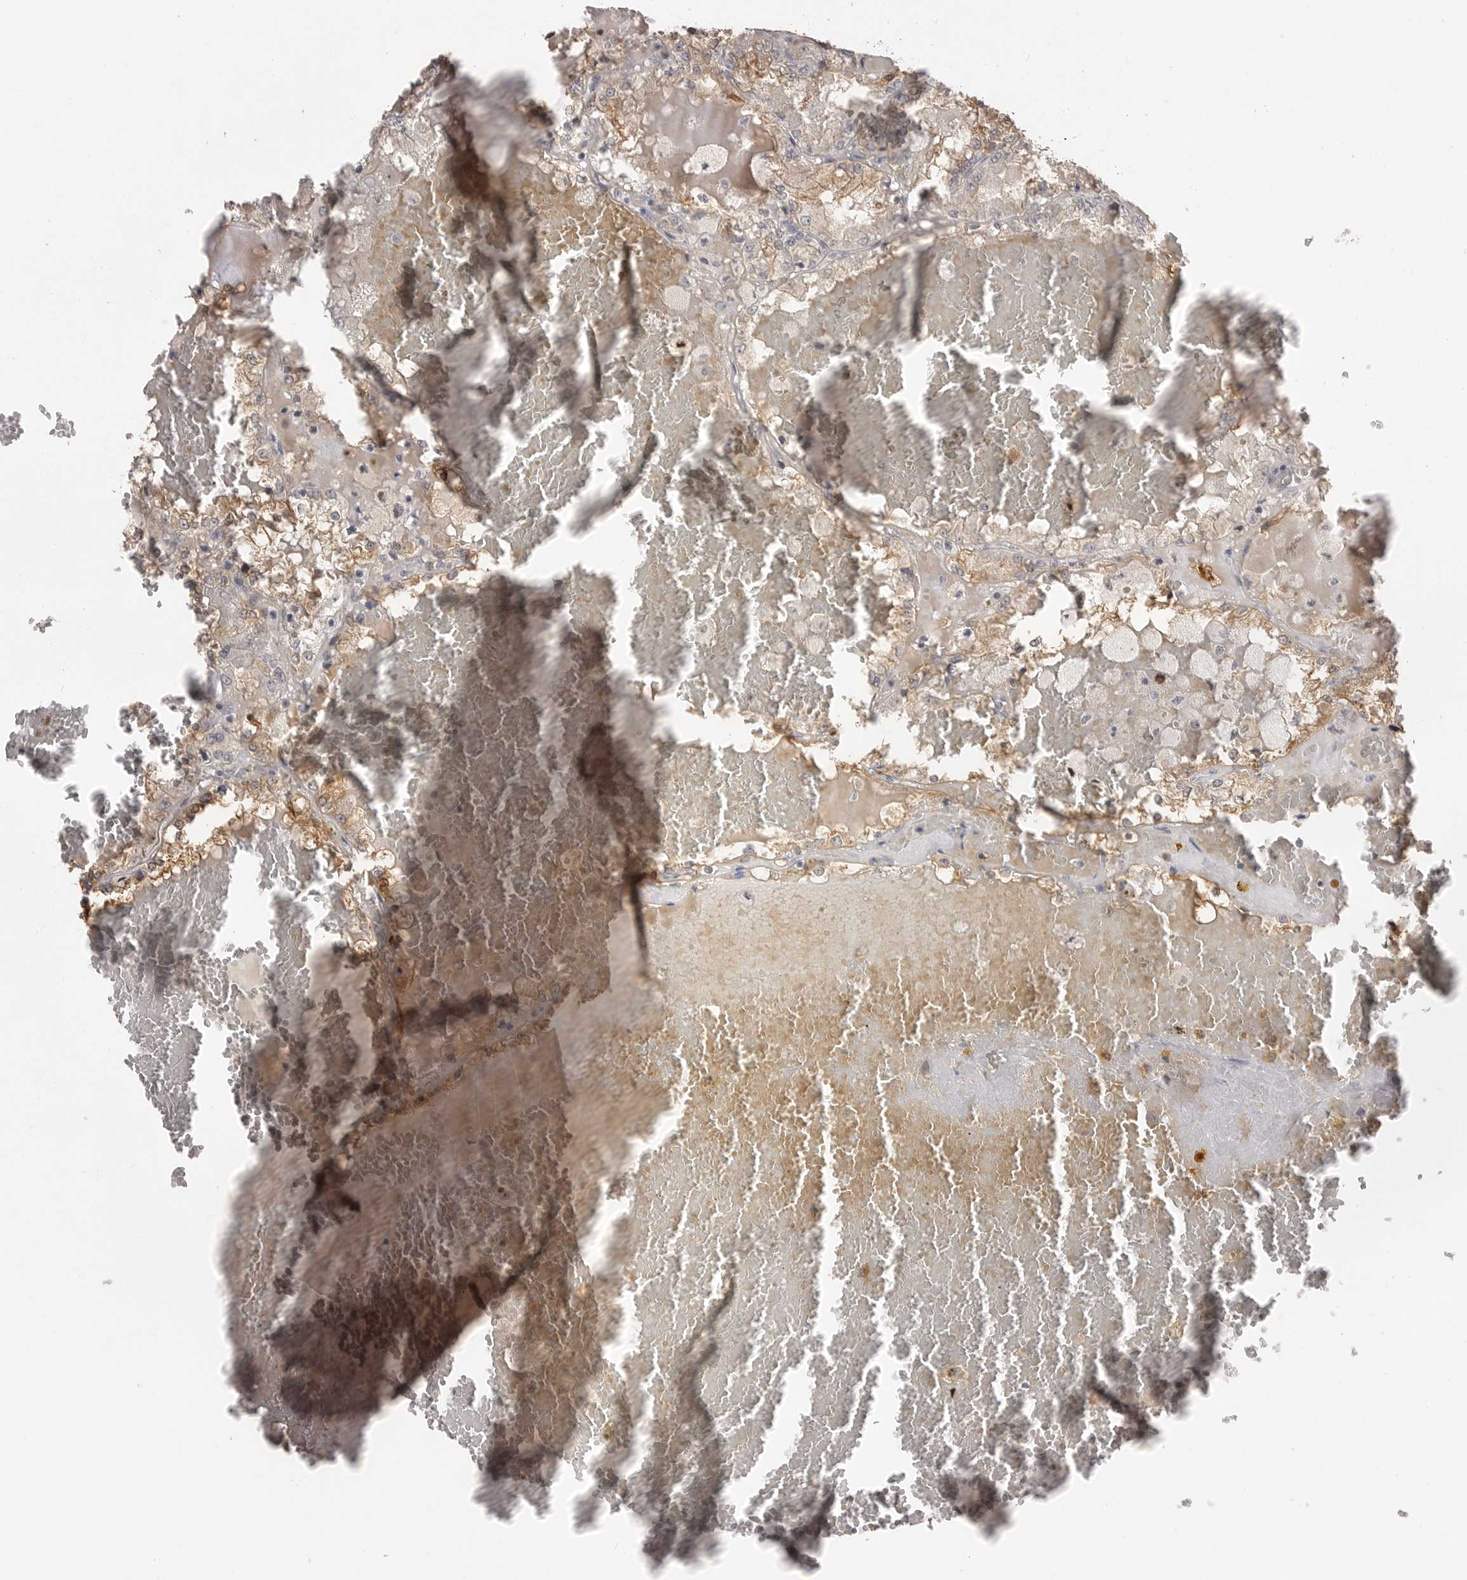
{"staining": {"intensity": "weak", "quantity": "<25%", "location": "cytoplasmic/membranous"}, "tissue": "renal cancer", "cell_type": "Tumor cells", "image_type": "cancer", "snomed": [{"axis": "morphology", "description": "Adenocarcinoma, NOS"}, {"axis": "topography", "description": "Kidney"}], "caption": "High power microscopy micrograph of an IHC micrograph of adenocarcinoma (renal), revealing no significant staining in tumor cells.", "gene": "PLEKHF1", "patient": {"sex": "female", "age": 56}}